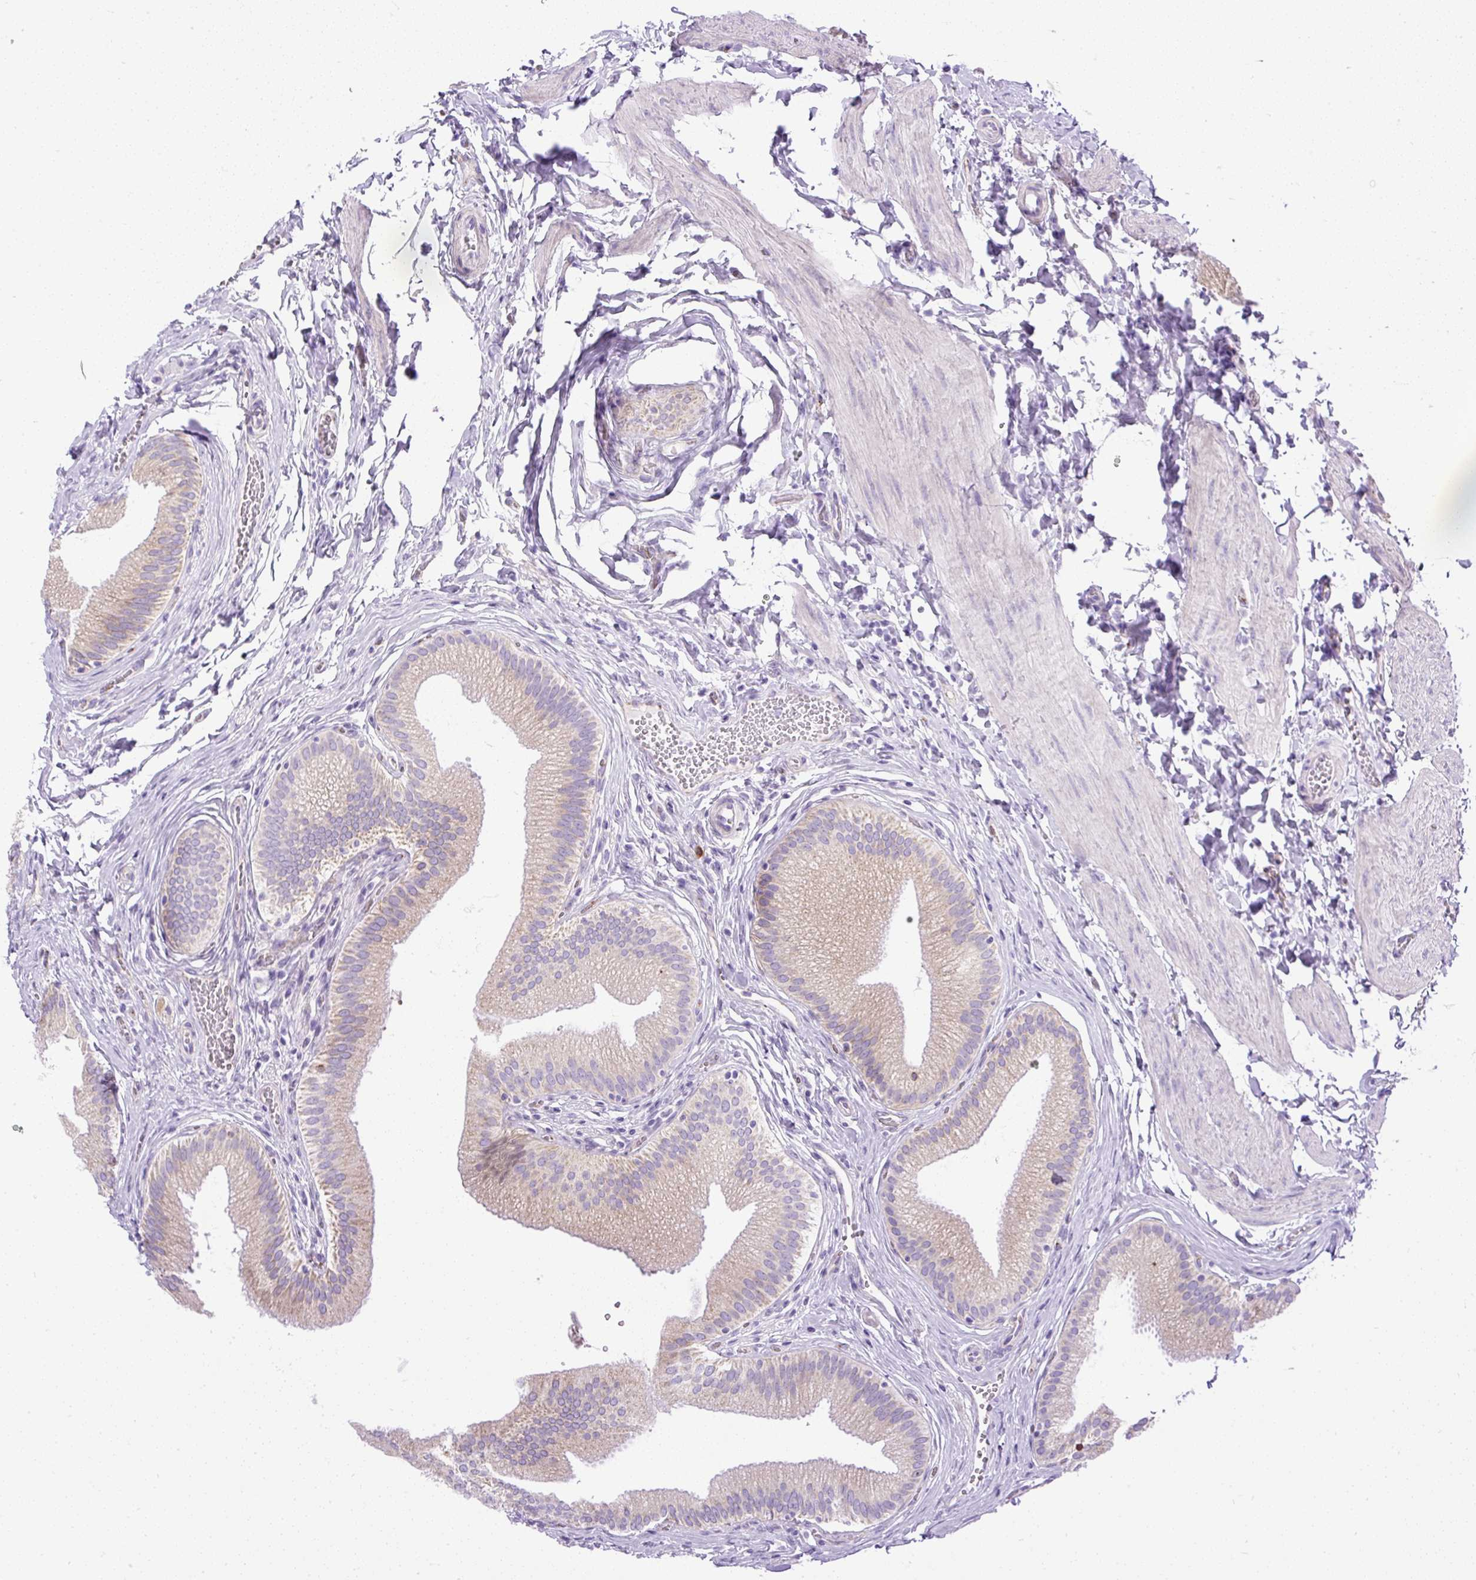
{"staining": {"intensity": "moderate", "quantity": ">75%", "location": "cytoplasmic/membranous"}, "tissue": "gallbladder", "cell_type": "Glandular cells", "image_type": "normal", "snomed": [{"axis": "morphology", "description": "Normal tissue, NOS"}, {"axis": "topography", "description": "Gallbladder"}], "caption": "Unremarkable gallbladder demonstrates moderate cytoplasmic/membranous expression in approximately >75% of glandular cells The protein is shown in brown color, while the nuclei are stained blue..", "gene": "SYBU", "patient": {"sex": "male", "age": 17}}